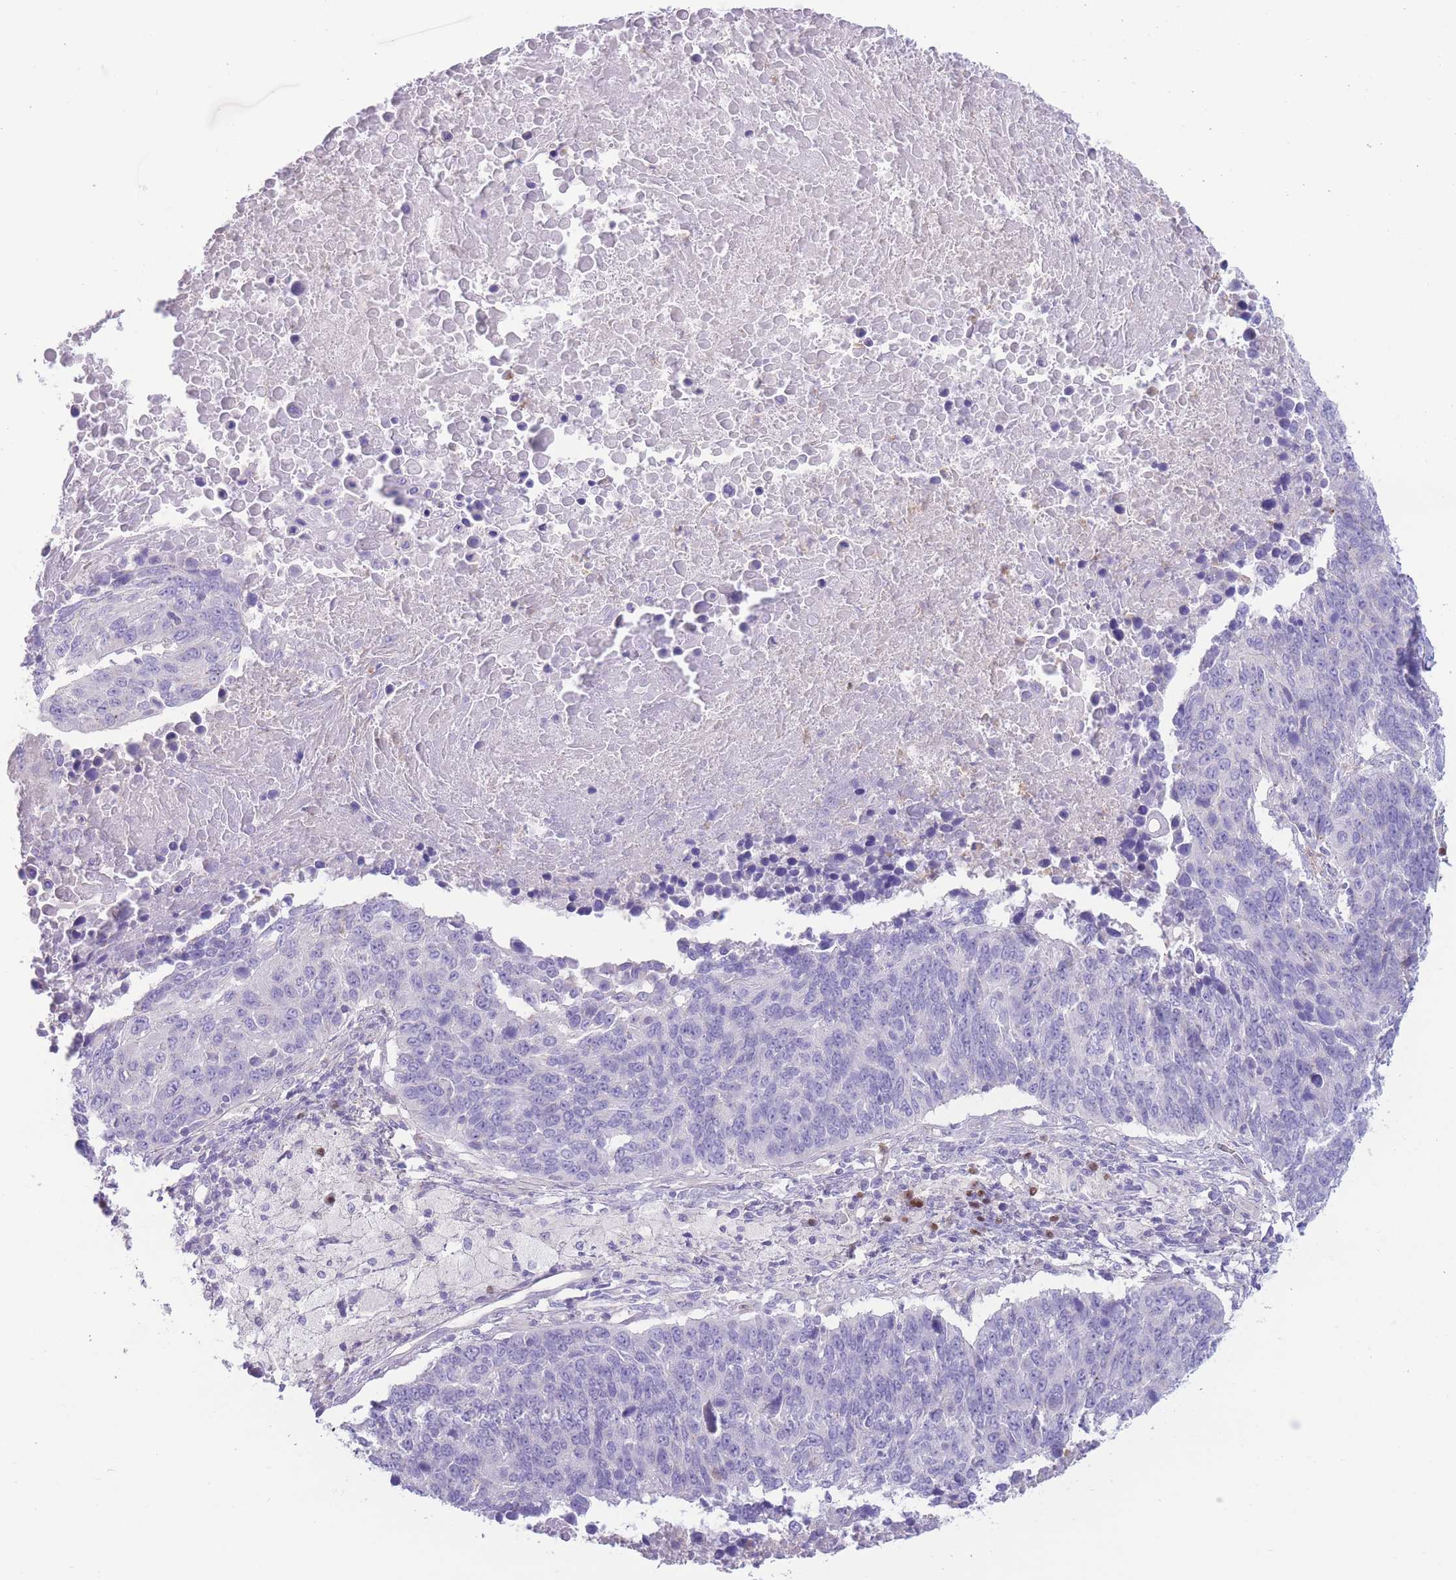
{"staining": {"intensity": "negative", "quantity": "none", "location": "none"}, "tissue": "lung cancer", "cell_type": "Tumor cells", "image_type": "cancer", "snomed": [{"axis": "morphology", "description": "Normal tissue, NOS"}, {"axis": "morphology", "description": "Squamous cell carcinoma, NOS"}, {"axis": "topography", "description": "Lymph node"}, {"axis": "topography", "description": "Lung"}], "caption": "The photomicrograph displays no staining of tumor cells in lung cancer.", "gene": "BHLHA15", "patient": {"sex": "male", "age": 66}}